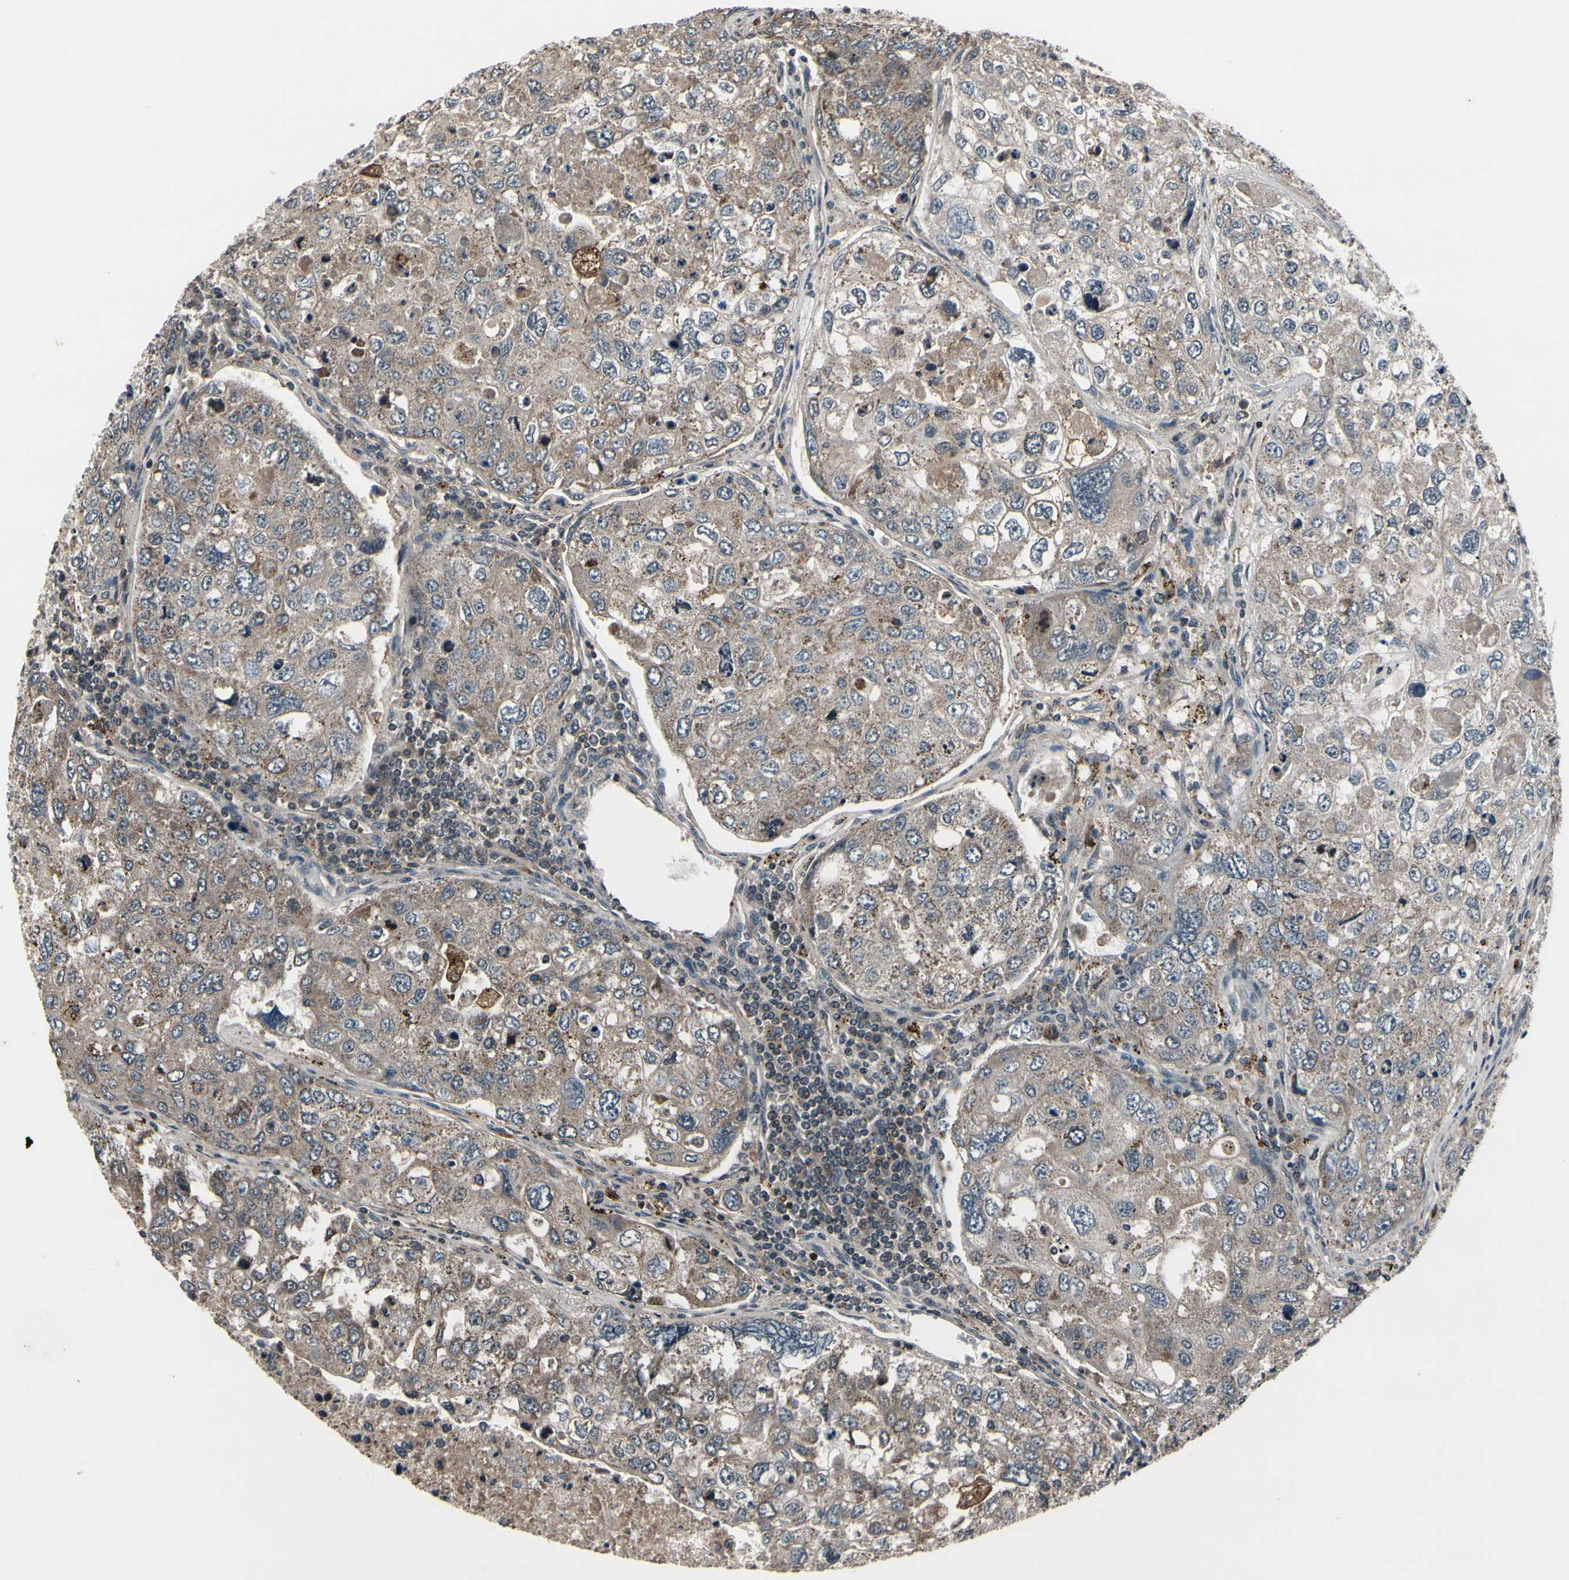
{"staining": {"intensity": "weak", "quantity": ">75%", "location": "cytoplasmic/membranous"}, "tissue": "urothelial cancer", "cell_type": "Tumor cells", "image_type": "cancer", "snomed": [{"axis": "morphology", "description": "Urothelial carcinoma, High grade"}, {"axis": "topography", "description": "Lymph node"}, {"axis": "topography", "description": "Urinary bladder"}], "caption": "Immunohistochemical staining of urothelial cancer demonstrates low levels of weak cytoplasmic/membranous protein positivity in about >75% of tumor cells. (Stains: DAB in brown, nuclei in blue, Microscopy: brightfield microscopy at high magnification).", "gene": "MBTPS2", "patient": {"sex": "male", "age": 51}}